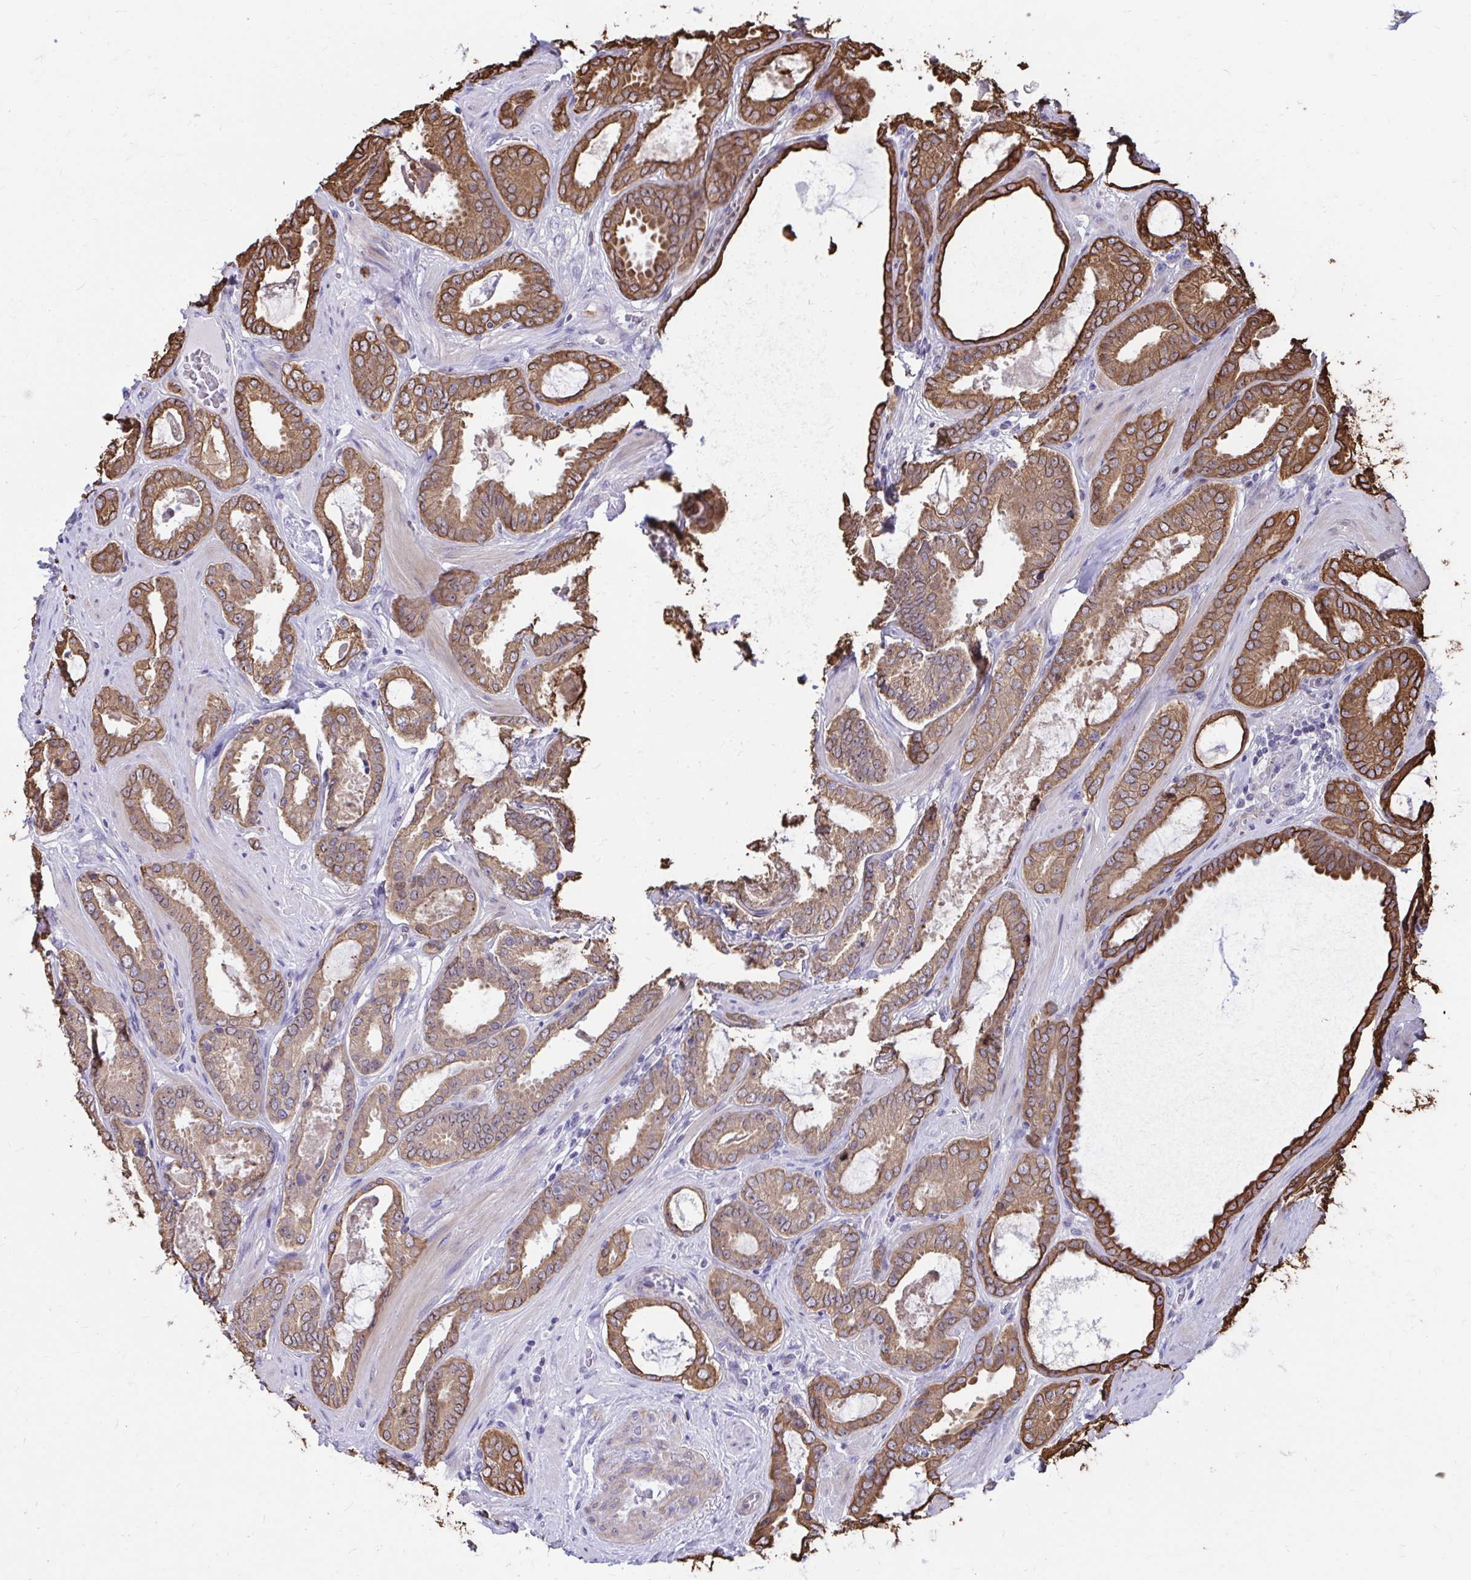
{"staining": {"intensity": "moderate", "quantity": ">75%", "location": "cytoplasmic/membranous"}, "tissue": "prostate cancer", "cell_type": "Tumor cells", "image_type": "cancer", "snomed": [{"axis": "morphology", "description": "Adenocarcinoma, High grade"}, {"axis": "topography", "description": "Prostate"}], "caption": "DAB immunohistochemical staining of human prostate cancer (adenocarcinoma (high-grade)) reveals moderate cytoplasmic/membranous protein positivity in approximately >75% of tumor cells.", "gene": "ANKRD30B", "patient": {"sex": "male", "age": 63}}